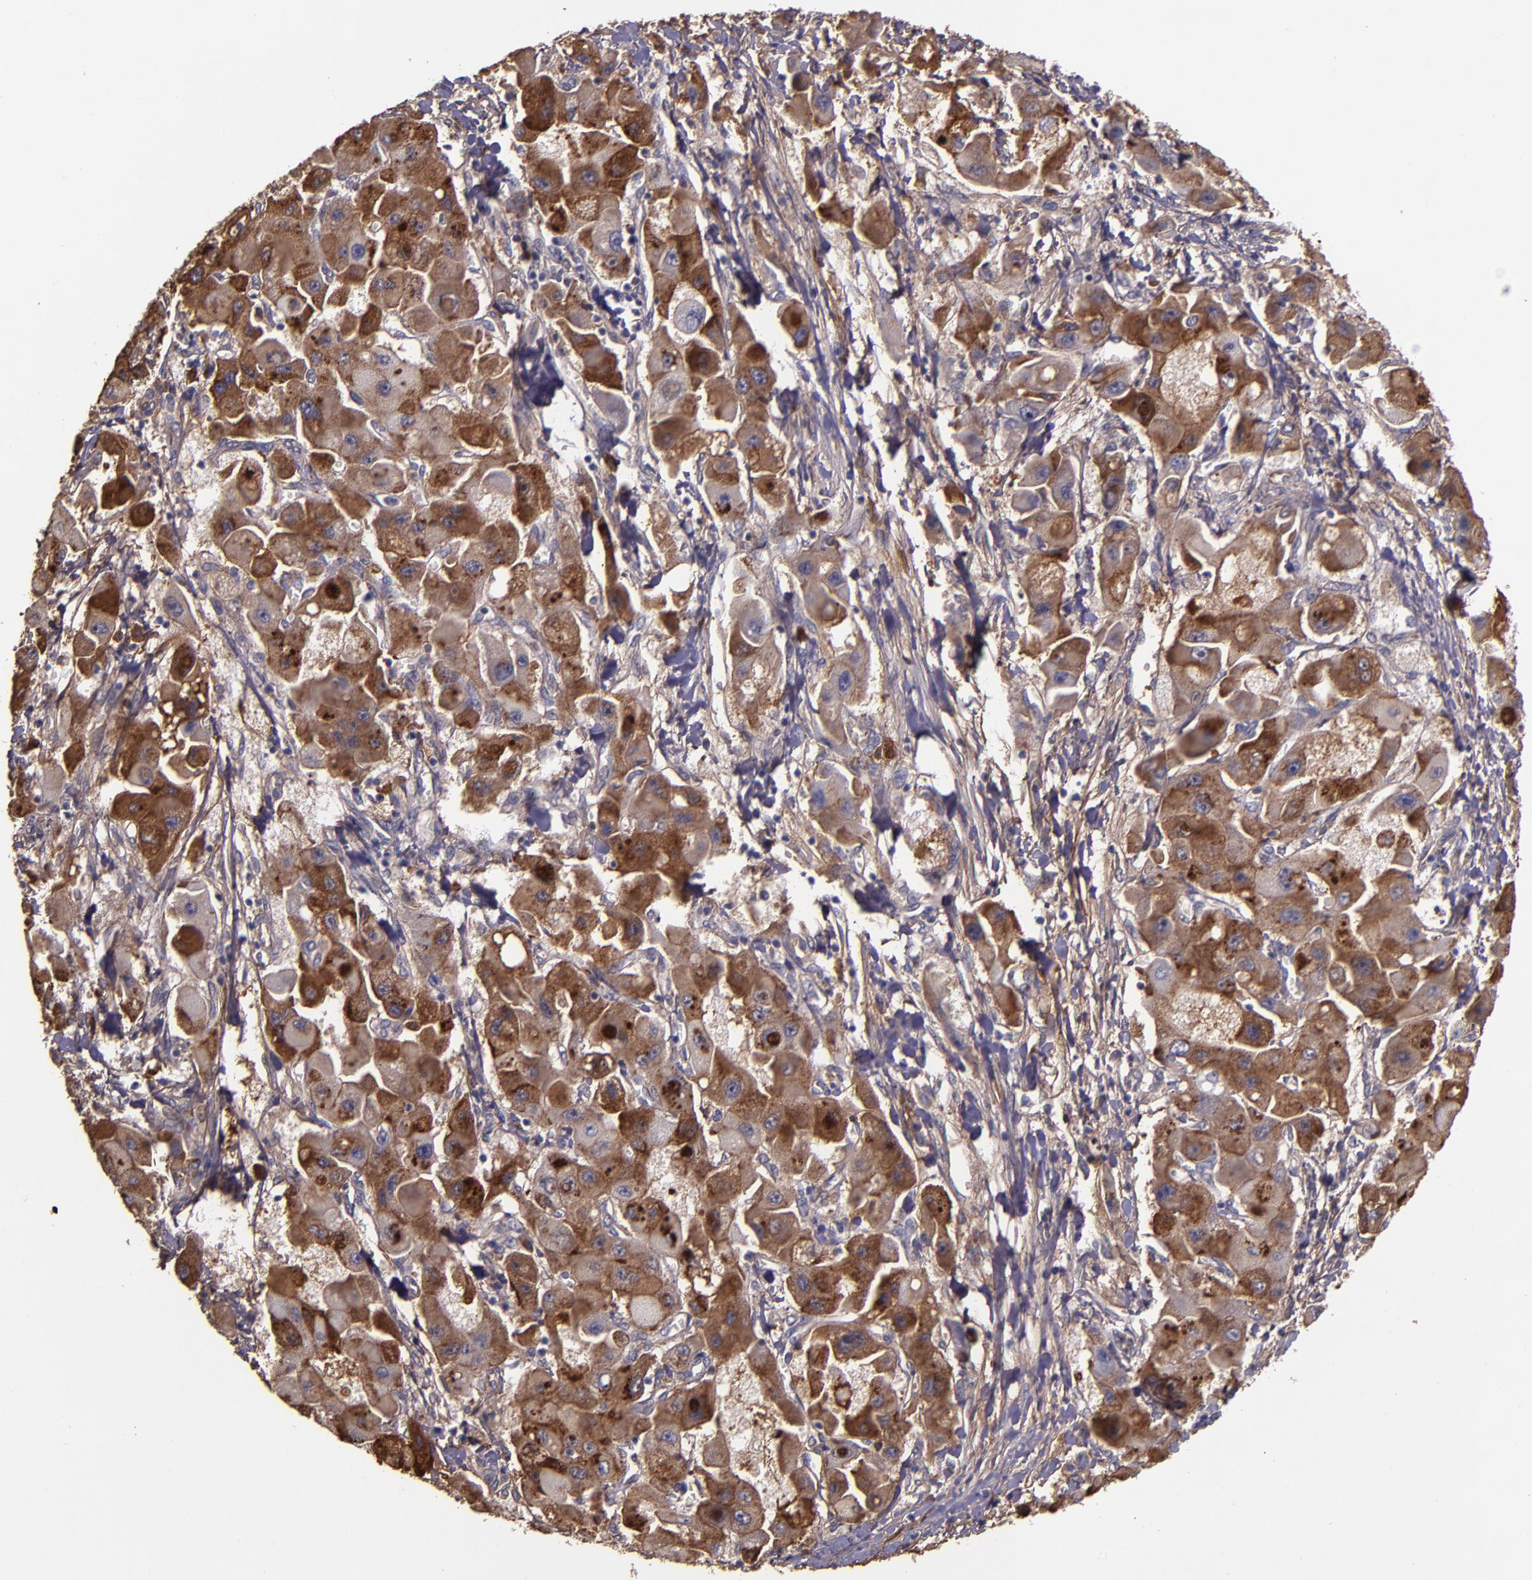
{"staining": {"intensity": "moderate", "quantity": "25%-75%", "location": "cytoplasmic/membranous"}, "tissue": "liver cancer", "cell_type": "Tumor cells", "image_type": "cancer", "snomed": [{"axis": "morphology", "description": "Carcinoma, Hepatocellular, NOS"}, {"axis": "topography", "description": "Liver"}], "caption": "Immunohistochemical staining of human liver hepatocellular carcinoma shows moderate cytoplasmic/membranous protein positivity in about 25%-75% of tumor cells.", "gene": "A2M", "patient": {"sex": "male", "age": 24}}